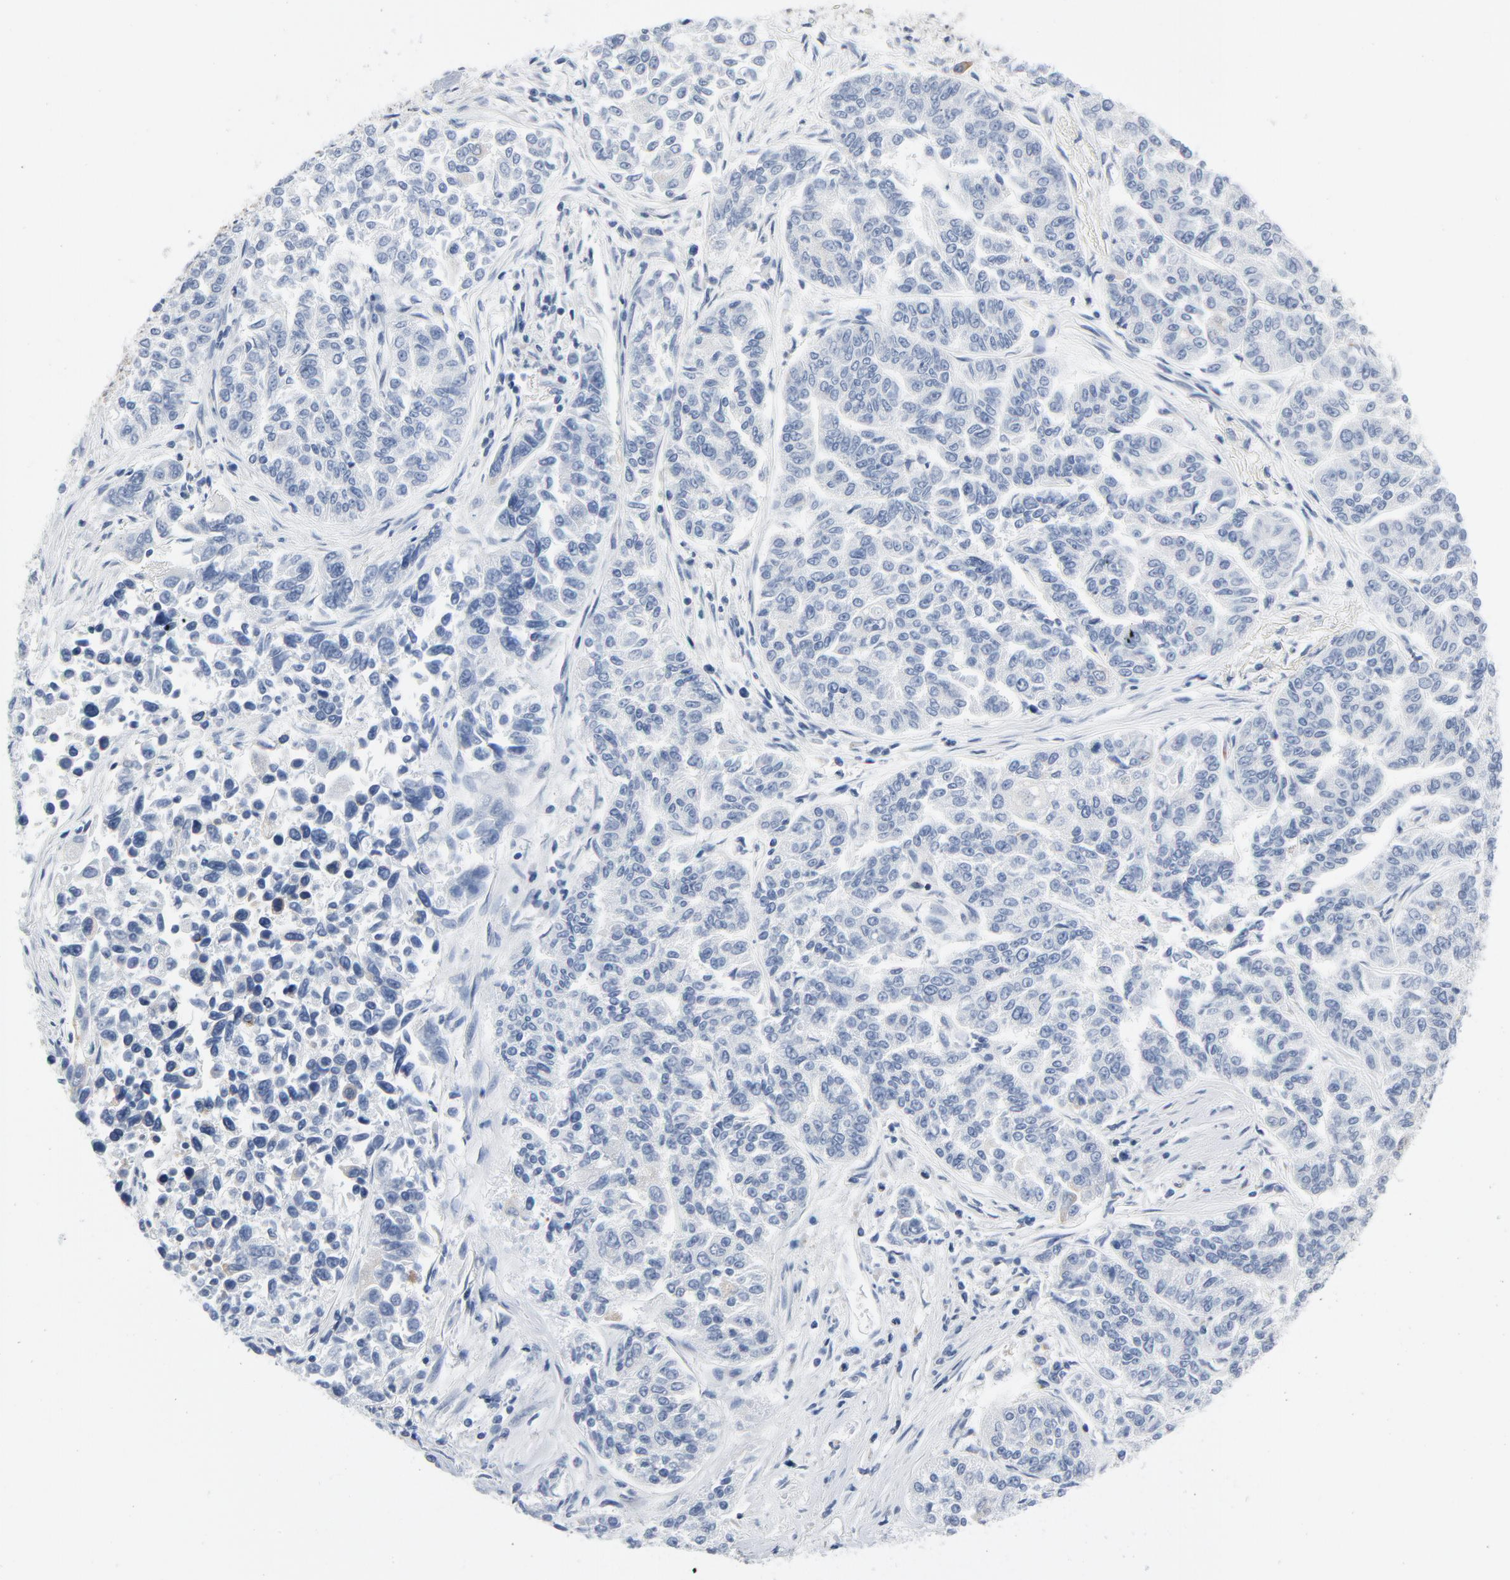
{"staining": {"intensity": "negative", "quantity": "none", "location": "none"}, "tissue": "lung cancer", "cell_type": "Tumor cells", "image_type": "cancer", "snomed": [{"axis": "morphology", "description": "Adenocarcinoma, NOS"}, {"axis": "topography", "description": "Lung"}], "caption": "The image reveals no significant expression in tumor cells of lung cancer.", "gene": "YIPF6", "patient": {"sex": "male", "age": 84}}